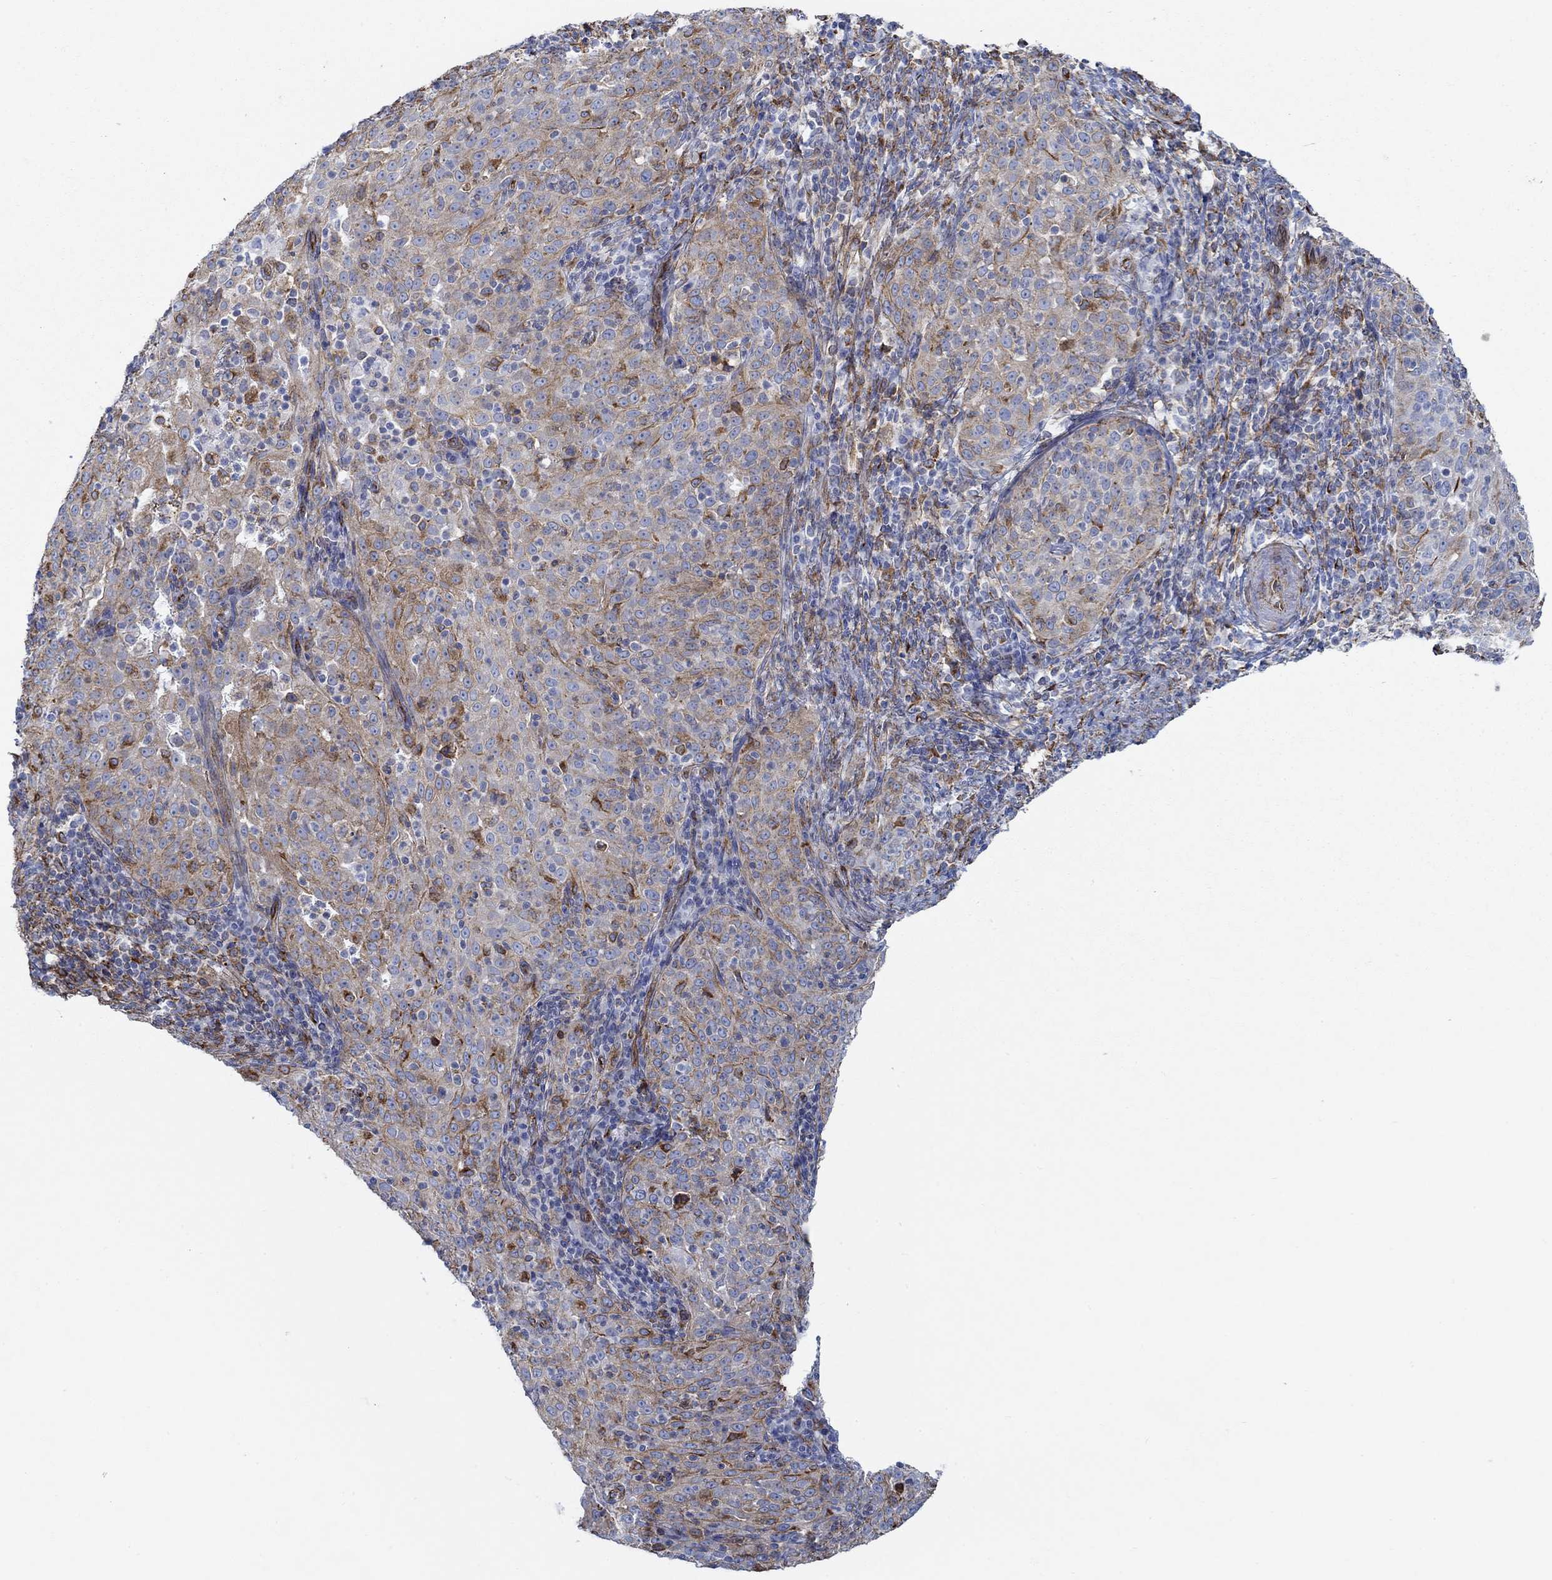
{"staining": {"intensity": "strong", "quantity": "<25%", "location": "cytoplasmic/membranous"}, "tissue": "cervical cancer", "cell_type": "Tumor cells", "image_type": "cancer", "snomed": [{"axis": "morphology", "description": "Squamous cell carcinoma, NOS"}, {"axis": "topography", "description": "Cervix"}], "caption": "This is a micrograph of immunohistochemistry (IHC) staining of squamous cell carcinoma (cervical), which shows strong positivity in the cytoplasmic/membranous of tumor cells.", "gene": "STC2", "patient": {"sex": "female", "age": 51}}